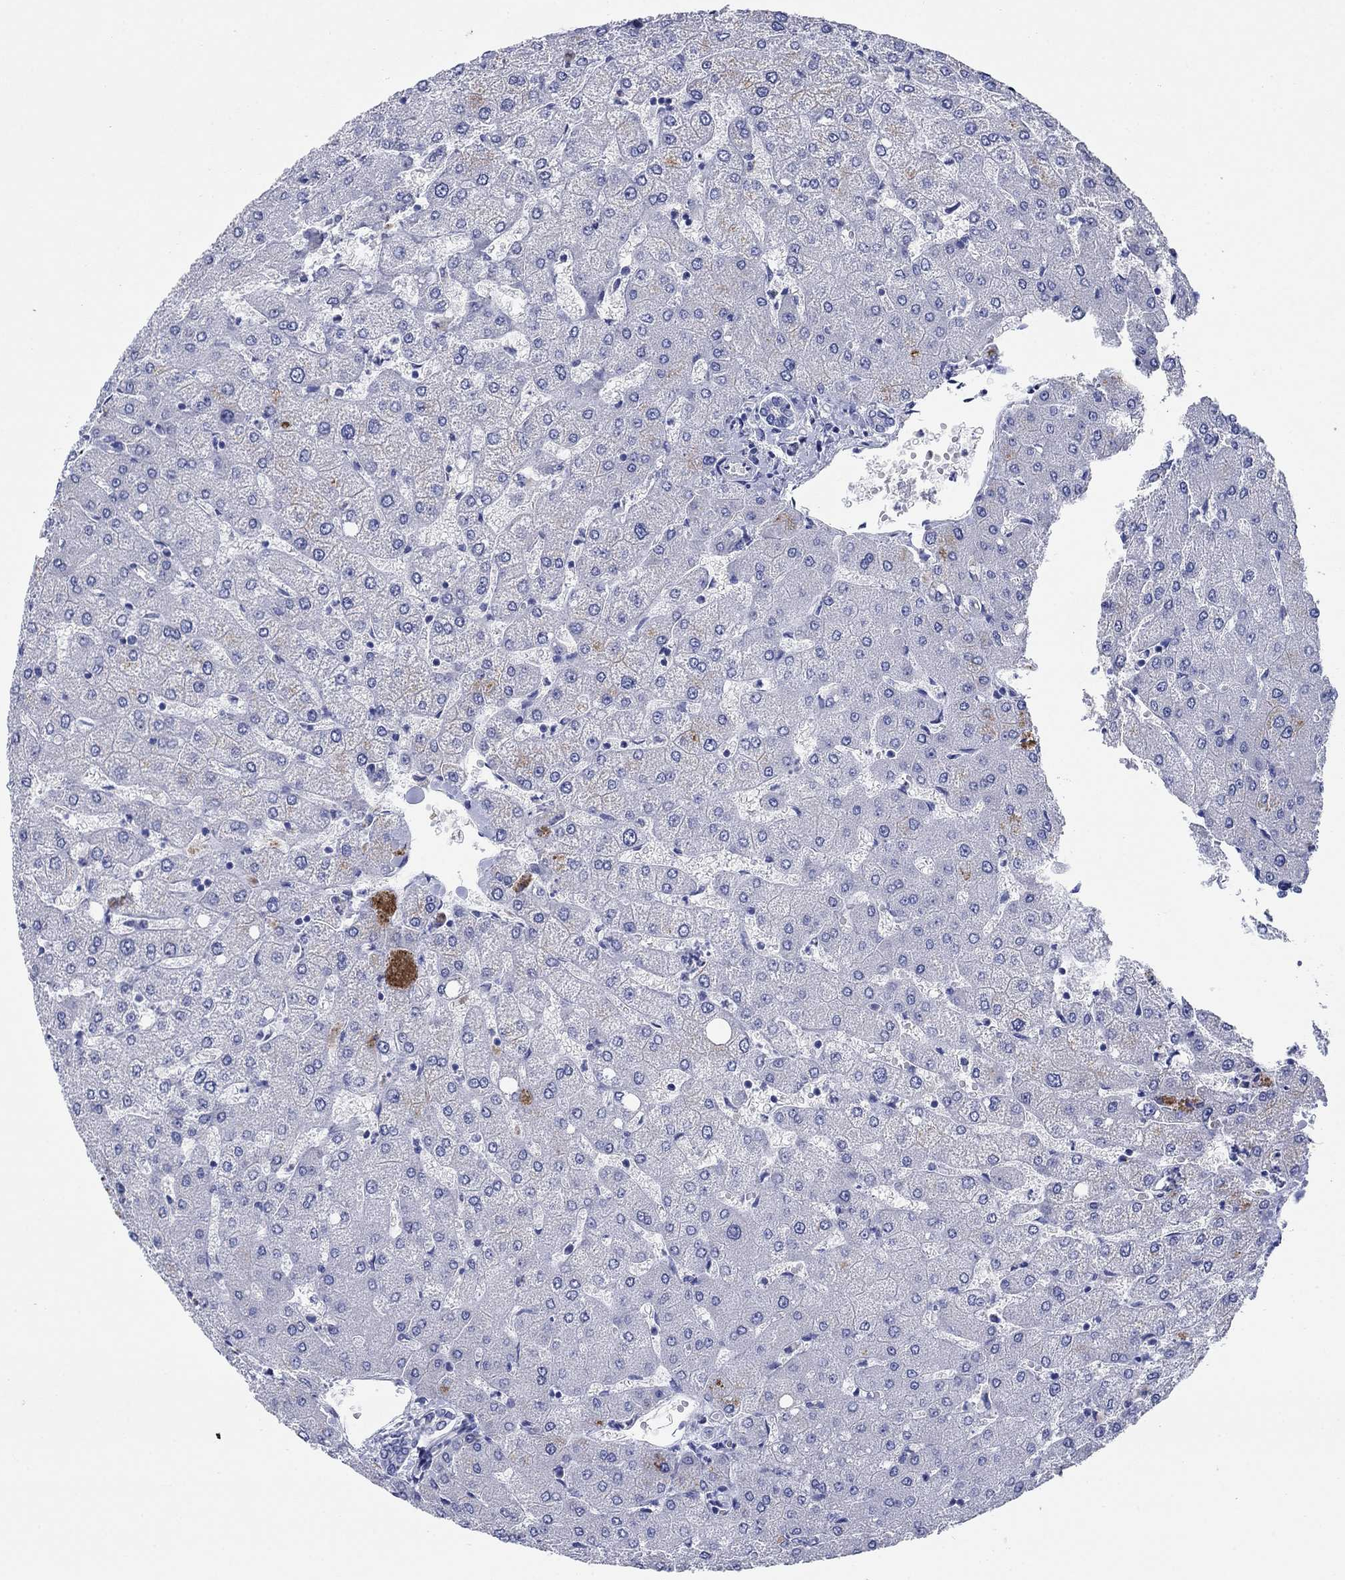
{"staining": {"intensity": "negative", "quantity": "none", "location": "none"}, "tissue": "liver", "cell_type": "Cholangiocytes", "image_type": "normal", "snomed": [{"axis": "morphology", "description": "Normal tissue, NOS"}, {"axis": "topography", "description": "Liver"}], "caption": "The image reveals no staining of cholangiocytes in unremarkable liver. Nuclei are stained in blue.", "gene": "ENSG00000251537", "patient": {"sex": "female", "age": 54}}